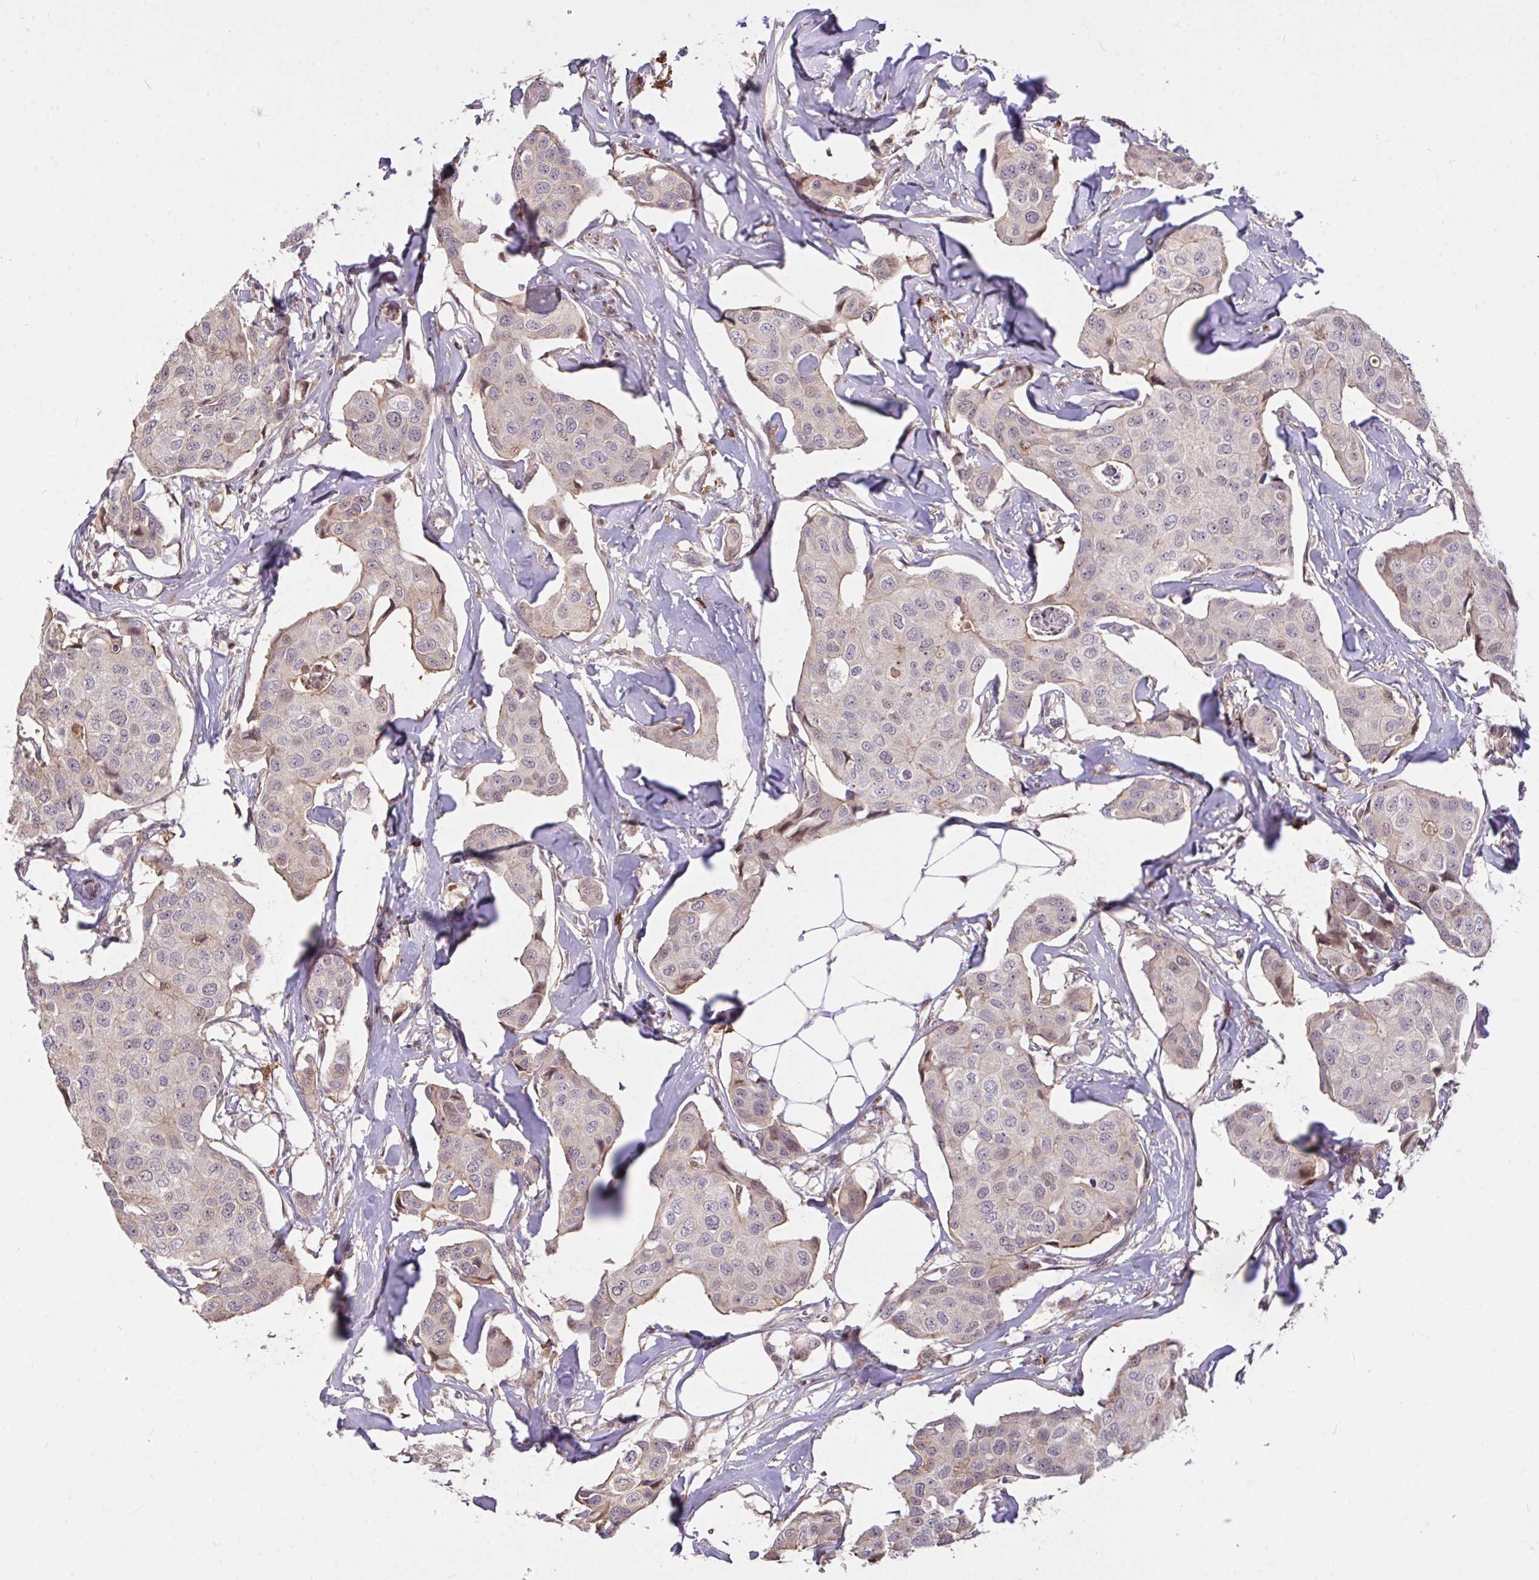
{"staining": {"intensity": "negative", "quantity": "none", "location": "none"}, "tissue": "breast cancer", "cell_type": "Tumor cells", "image_type": "cancer", "snomed": [{"axis": "morphology", "description": "Duct carcinoma"}, {"axis": "topography", "description": "Breast"}, {"axis": "topography", "description": "Lymph node"}], "caption": "Tumor cells are negative for brown protein staining in intraductal carcinoma (breast). The staining was performed using DAB to visualize the protein expression in brown, while the nuclei were stained in blue with hematoxylin (Magnification: 20x).", "gene": "FCER1A", "patient": {"sex": "female", "age": 80}}